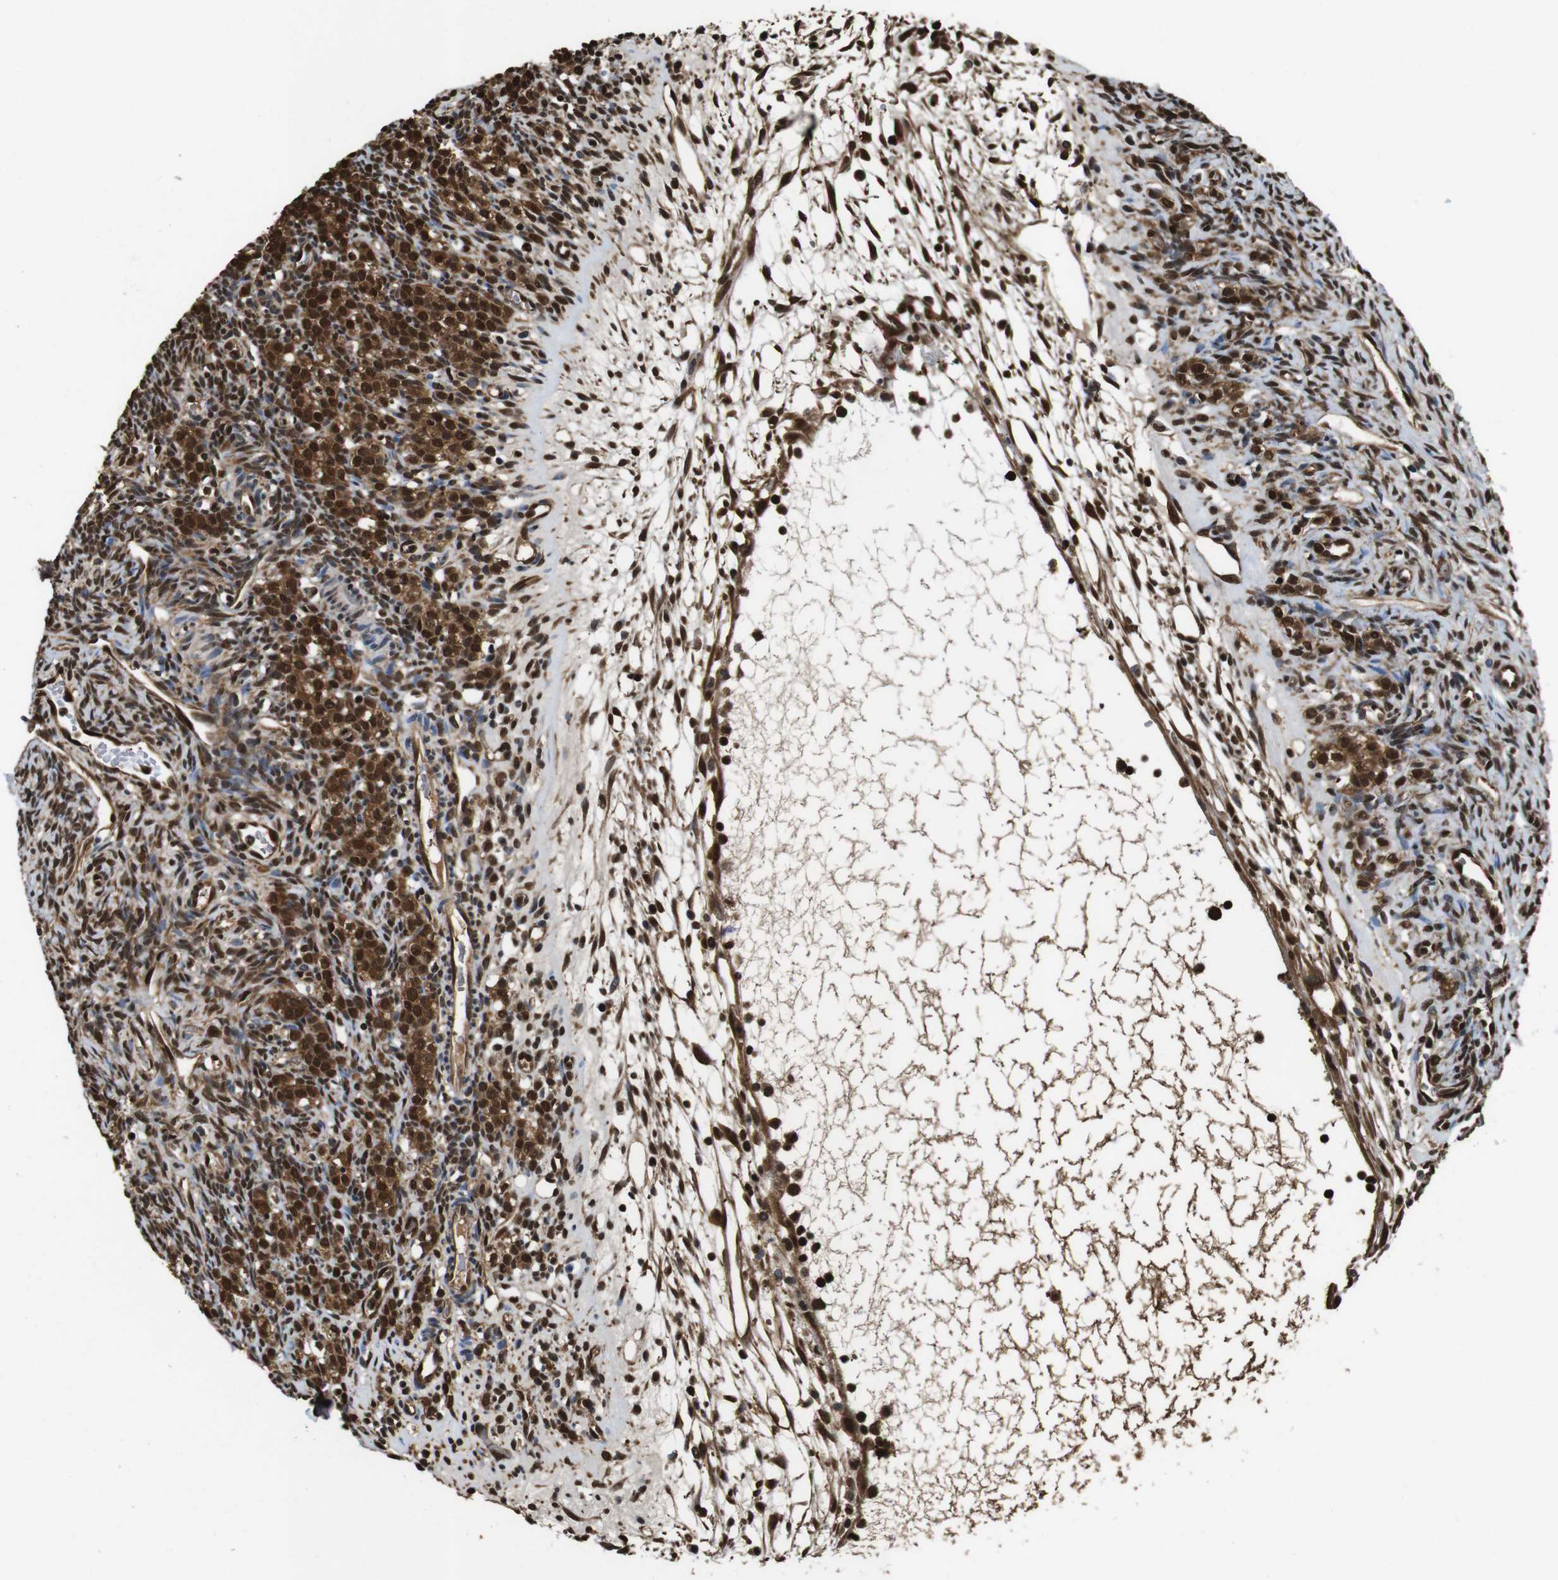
{"staining": {"intensity": "strong", "quantity": ">75%", "location": "cytoplasmic/membranous,nuclear"}, "tissue": "ovary", "cell_type": "Ovarian stroma cells", "image_type": "normal", "snomed": [{"axis": "morphology", "description": "Normal tissue, NOS"}, {"axis": "topography", "description": "Ovary"}], "caption": "A brown stain labels strong cytoplasmic/membranous,nuclear expression of a protein in ovarian stroma cells of normal human ovary. (DAB (3,3'-diaminobenzidine) IHC with brightfield microscopy, high magnification).", "gene": "VCP", "patient": {"sex": "female", "age": 33}}